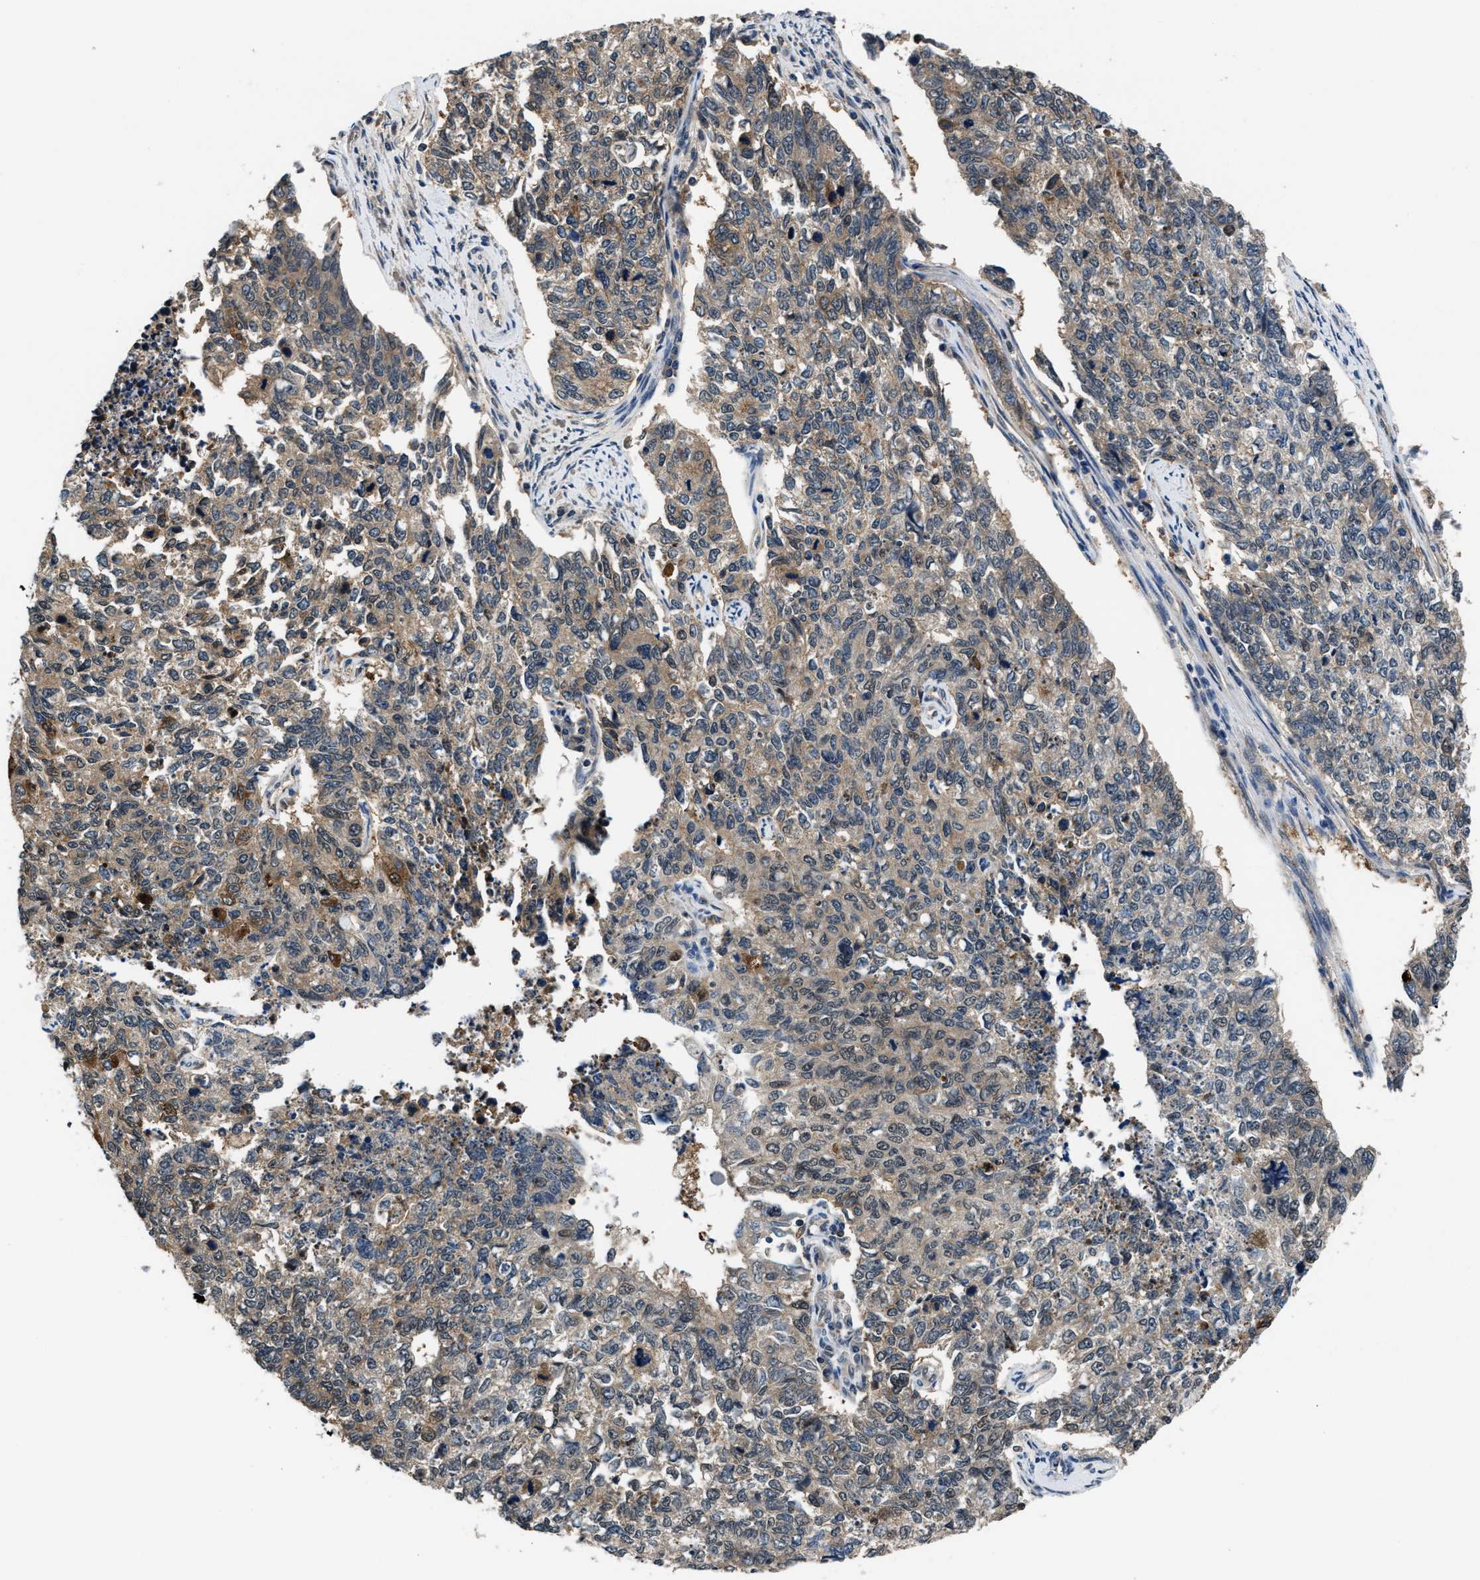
{"staining": {"intensity": "weak", "quantity": "<25%", "location": "cytoplasmic/membranous,nuclear"}, "tissue": "cervical cancer", "cell_type": "Tumor cells", "image_type": "cancer", "snomed": [{"axis": "morphology", "description": "Squamous cell carcinoma, NOS"}, {"axis": "topography", "description": "Cervix"}], "caption": "The histopathology image reveals no staining of tumor cells in cervical squamous cell carcinoma.", "gene": "RBM33", "patient": {"sex": "female", "age": 63}}